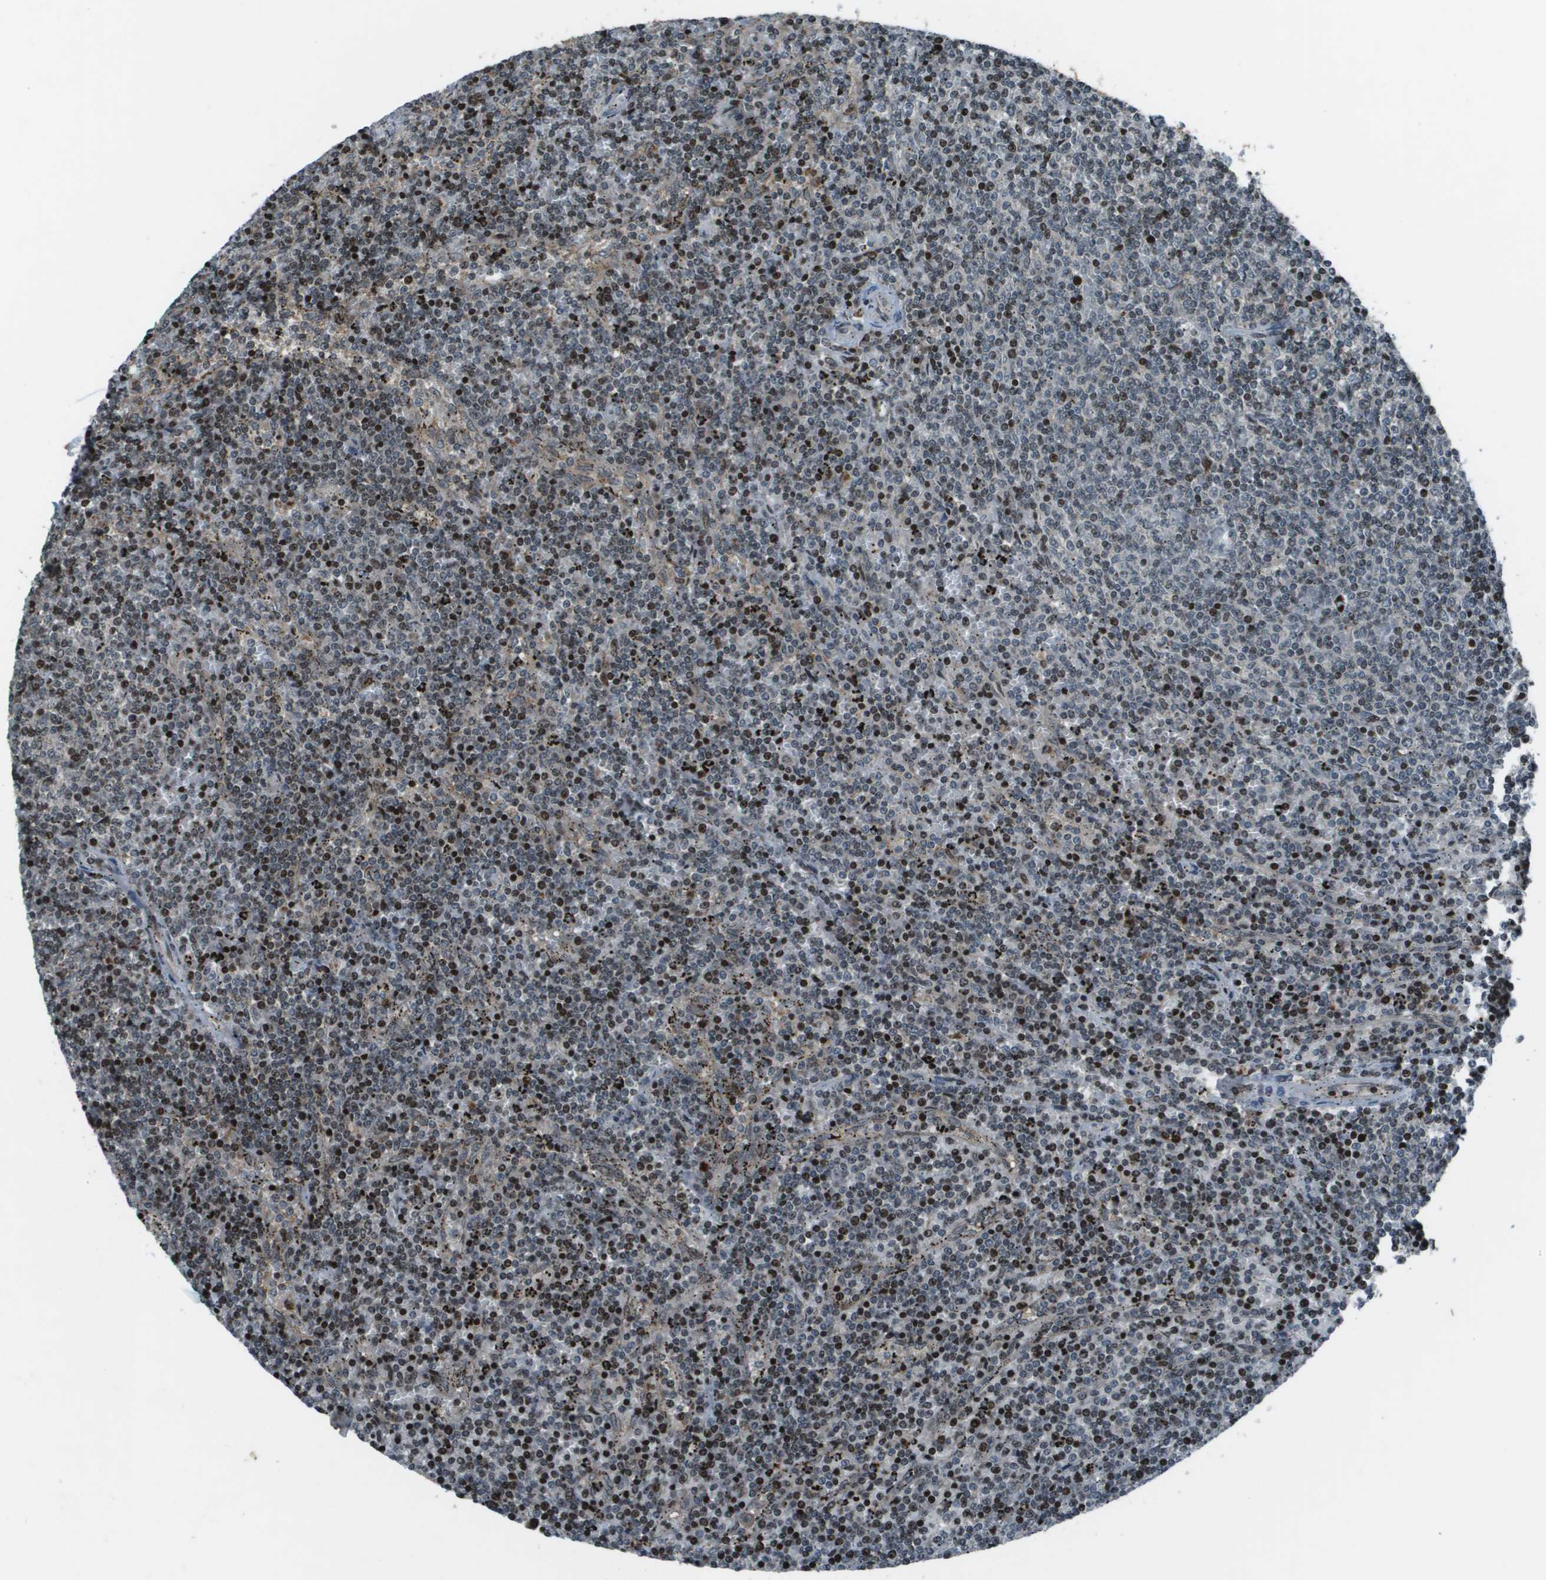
{"staining": {"intensity": "strong", "quantity": "25%-75%", "location": "nuclear"}, "tissue": "lymphoma", "cell_type": "Tumor cells", "image_type": "cancer", "snomed": [{"axis": "morphology", "description": "Malignant lymphoma, non-Hodgkin's type, Low grade"}, {"axis": "topography", "description": "Spleen"}], "caption": "Tumor cells reveal high levels of strong nuclear staining in about 25%-75% of cells in human malignant lymphoma, non-Hodgkin's type (low-grade). The protein is shown in brown color, while the nuclei are stained blue.", "gene": "CXCL12", "patient": {"sex": "female", "age": 50}}